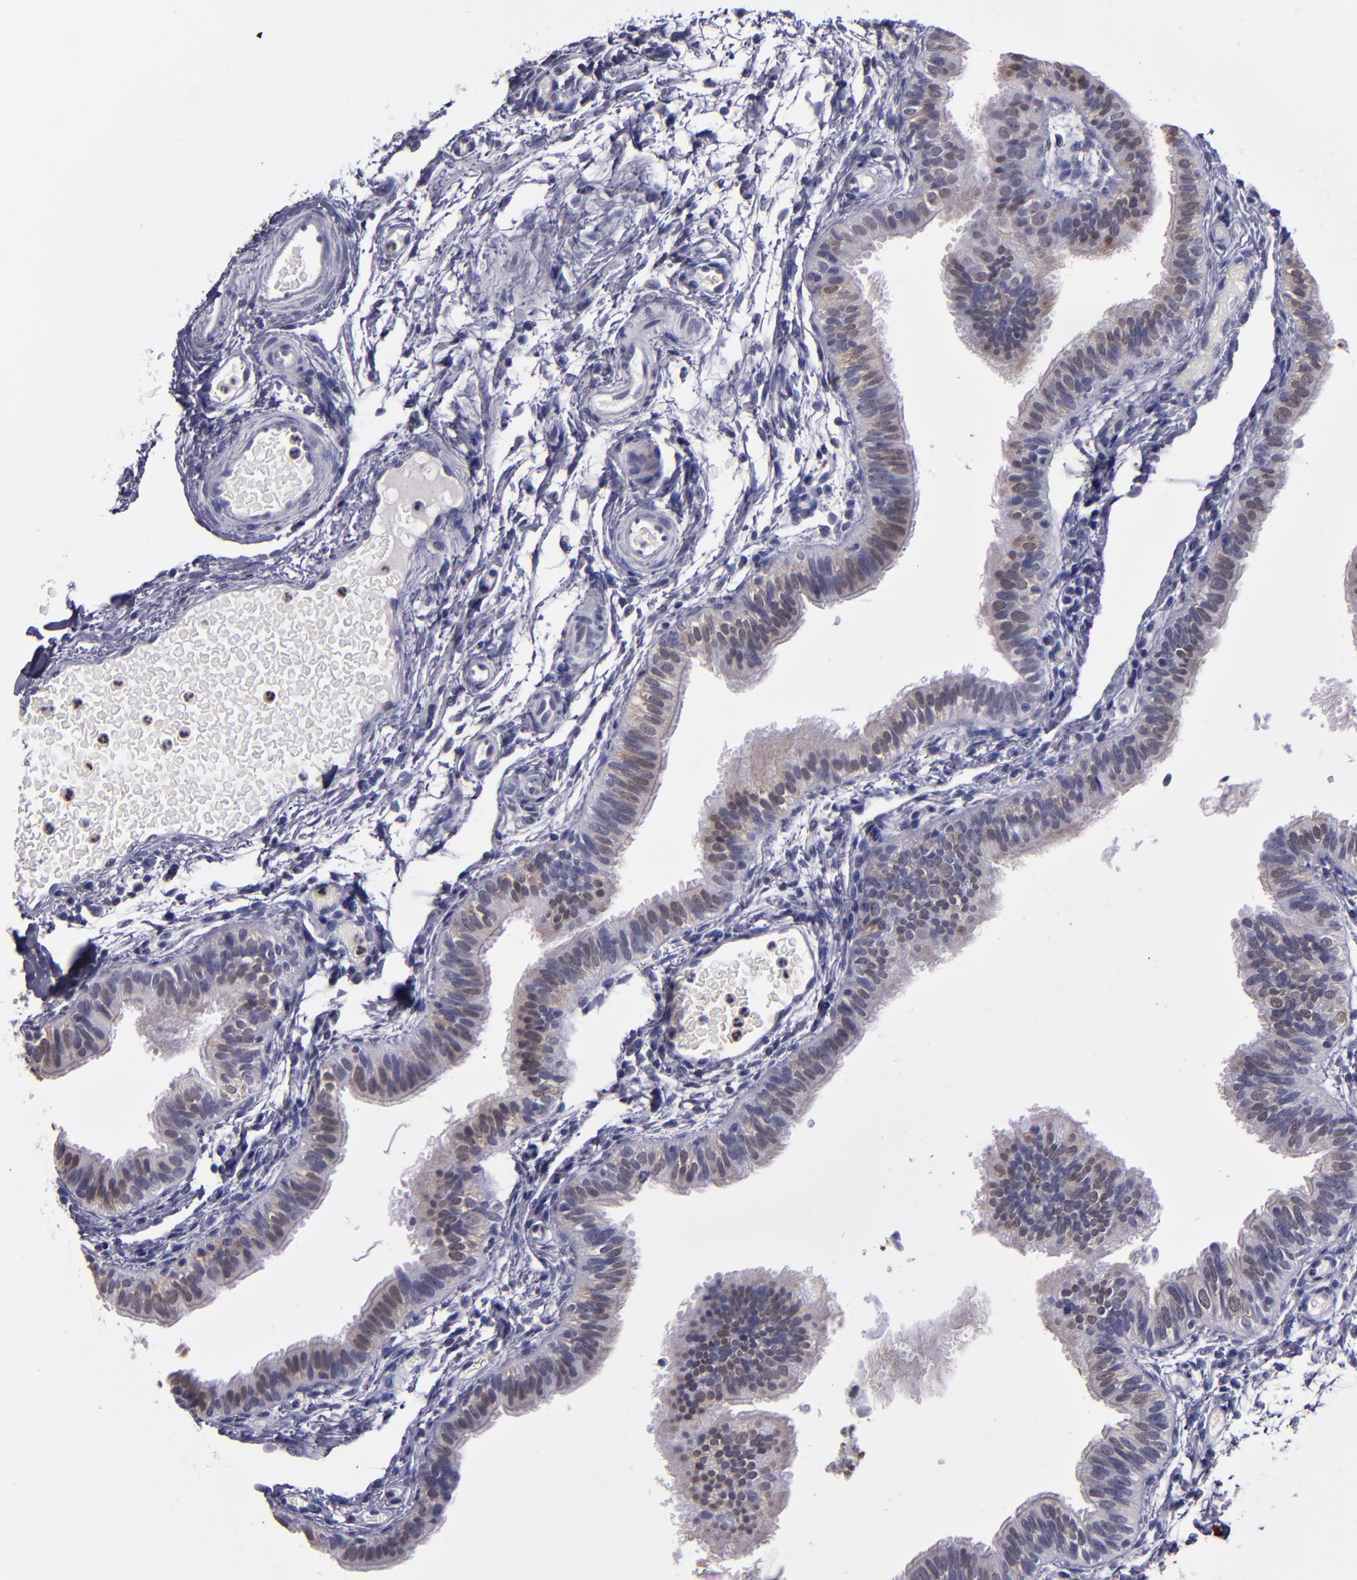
{"staining": {"intensity": "weak", "quantity": "25%-75%", "location": "nuclear"}, "tissue": "fallopian tube", "cell_type": "Glandular cells", "image_type": "normal", "snomed": [{"axis": "morphology", "description": "Normal tissue, NOS"}, {"axis": "morphology", "description": "Dermoid, NOS"}, {"axis": "topography", "description": "Fallopian tube"}], "caption": "Immunohistochemical staining of unremarkable human fallopian tube displays 25%-75% levels of weak nuclear protein staining in about 25%-75% of glandular cells.", "gene": "CEBPE", "patient": {"sex": "female", "age": 33}}